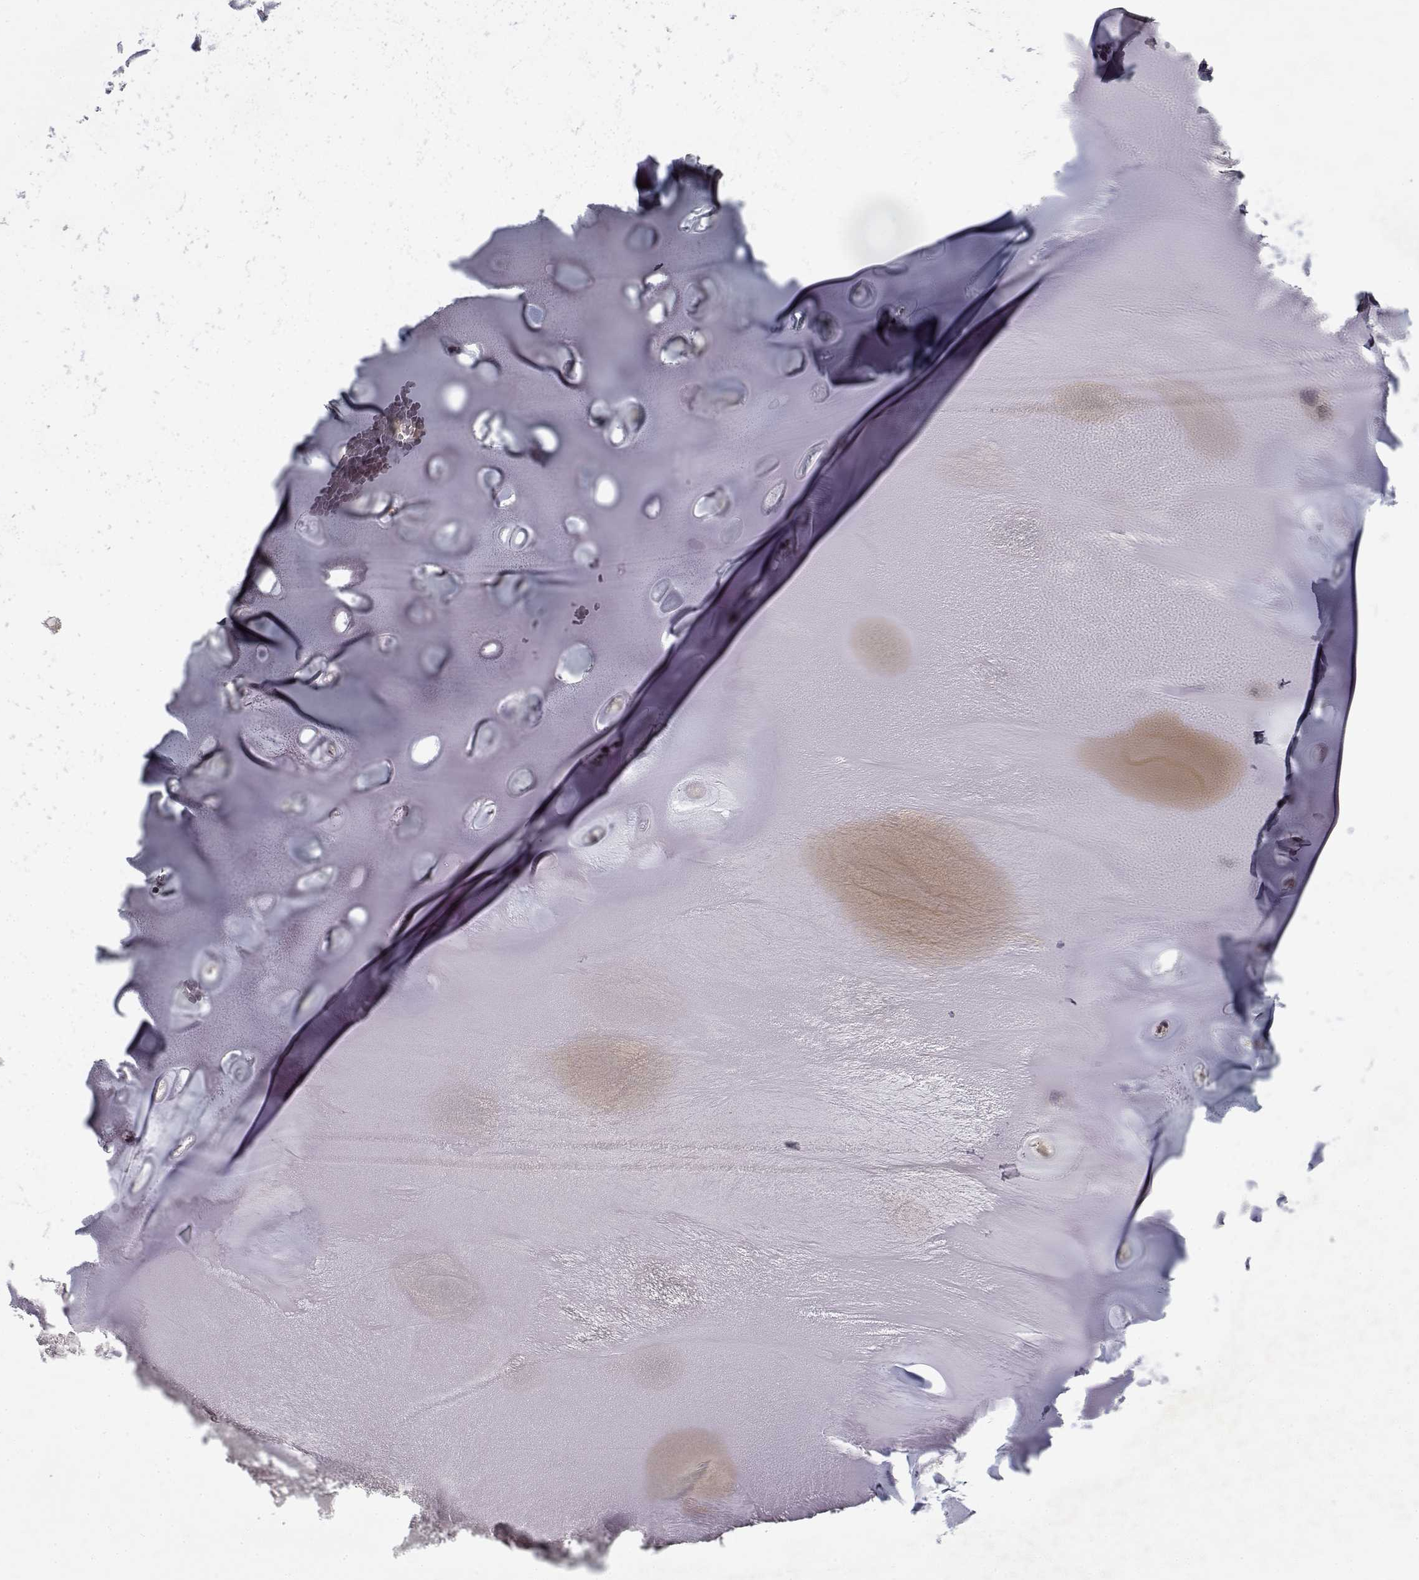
{"staining": {"intensity": "negative", "quantity": "none", "location": "none"}, "tissue": "soft tissue", "cell_type": "Chondrocytes", "image_type": "normal", "snomed": [{"axis": "morphology", "description": "Normal tissue, NOS"}, {"axis": "morphology", "description": "Squamous cell carcinoma, NOS"}, {"axis": "topography", "description": "Cartilage tissue"}, {"axis": "topography", "description": "Lung"}], "caption": "Immunohistochemical staining of unremarkable soft tissue exhibits no significant staining in chondrocytes.", "gene": "PPP1R12A", "patient": {"sex": "male", "age": 66}}